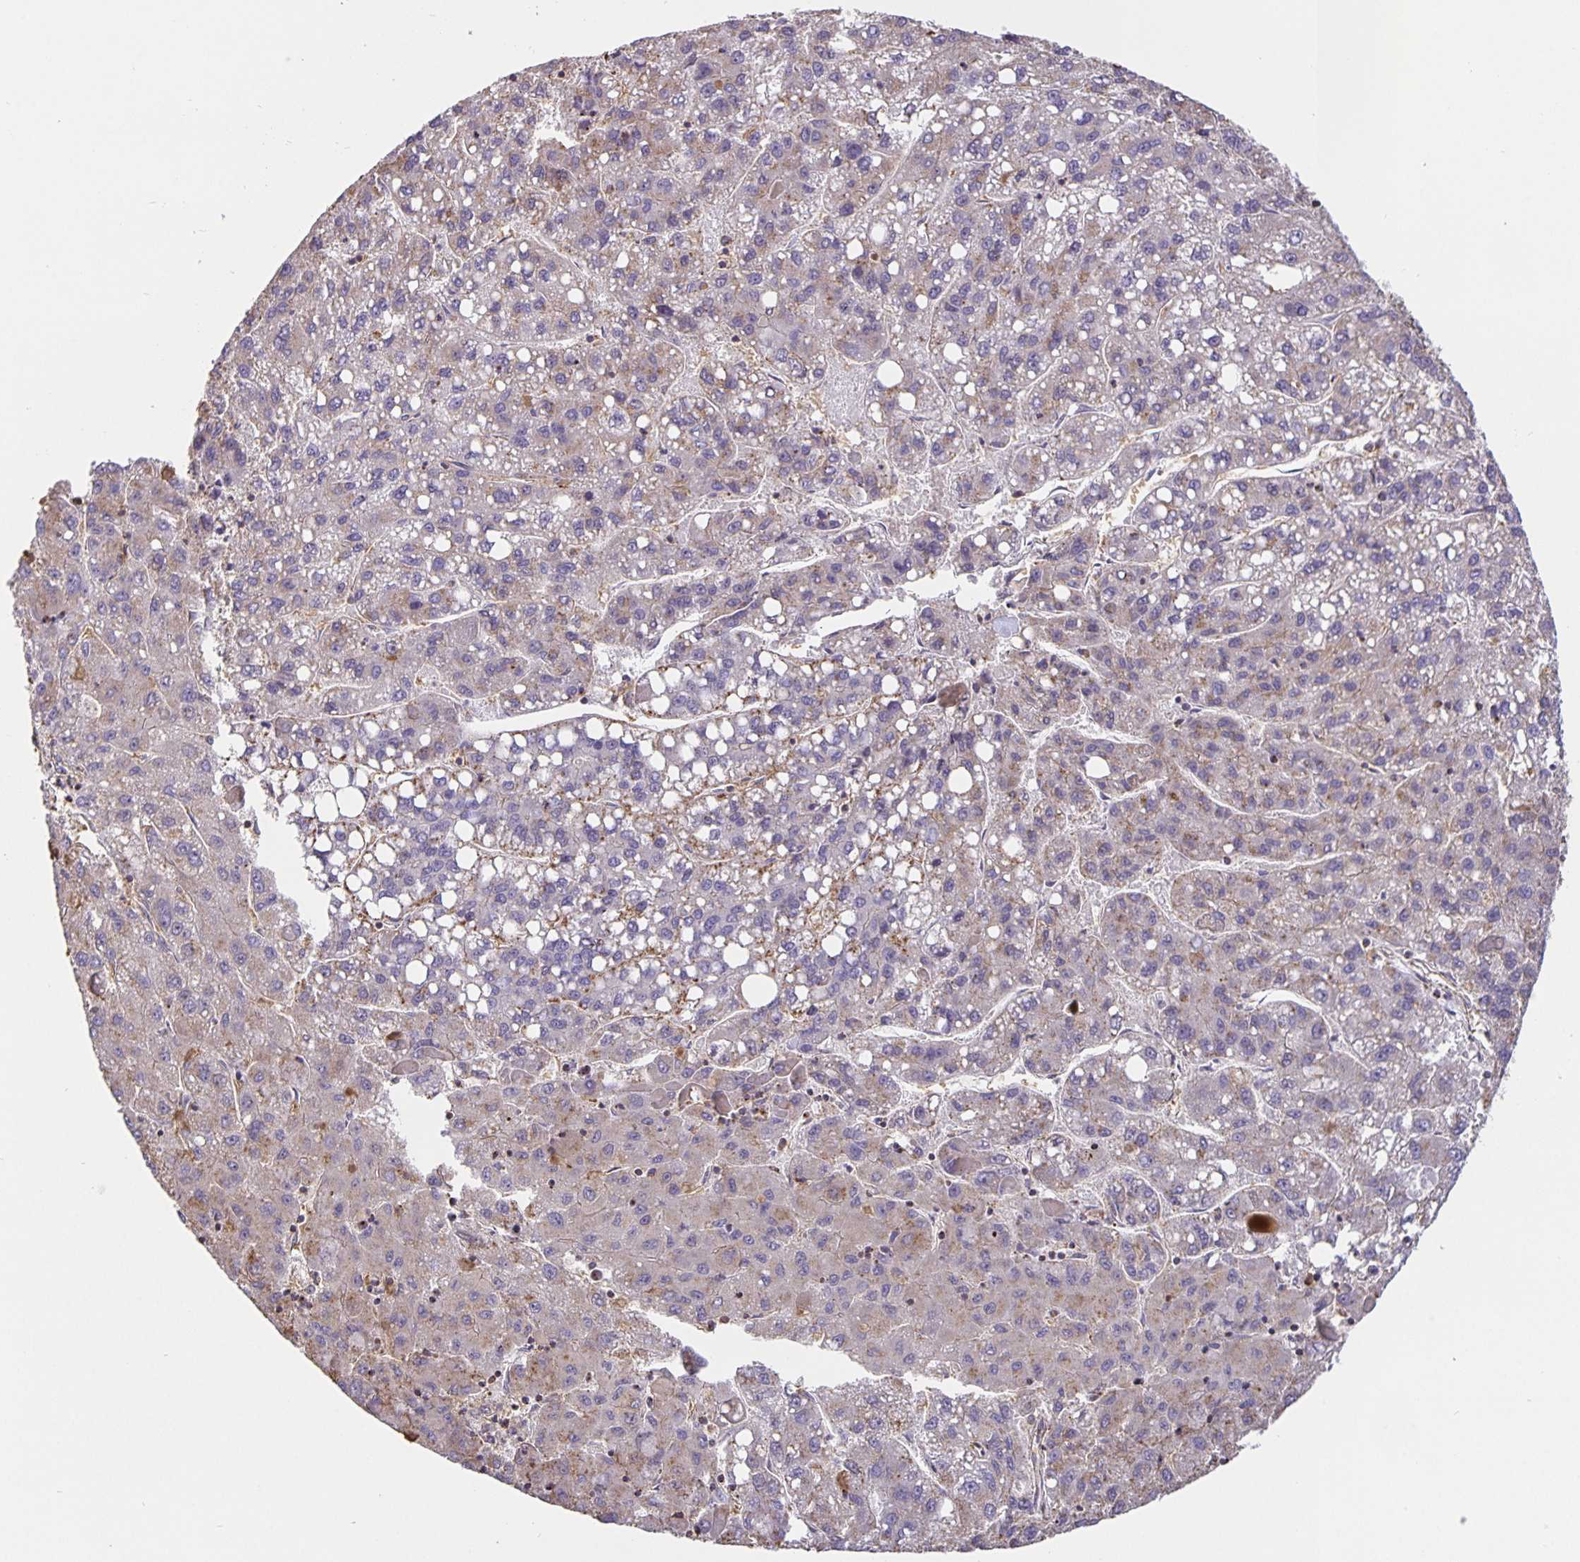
{"staining": {"intensity": "weak", "quantity": "25%-75%", "location": "cytoplasmic/membranous"}, "tissue": "liver cancer", "cell_type": "Tumor cells", "image_type": "cancer", "snomed": [{"axis": "morphology", "description": "Carcinoma, Hepatocellular, NOS"}, {"axis": "topography", "description": "Liver"}], "caption": "Immunohistochemistry histopathology image of neoplastic tissue: liver cancer (hepatocellular carcinoma) stained using immunohistochemistry displays low levels of weak protein expression localized specifically in the cytoplasmic/membranous of tumor cells, appearing as a cytoplasmic/membranous brown color.", "gene": "TMEM71", "patient": {"sex": "female", "age": 82}}